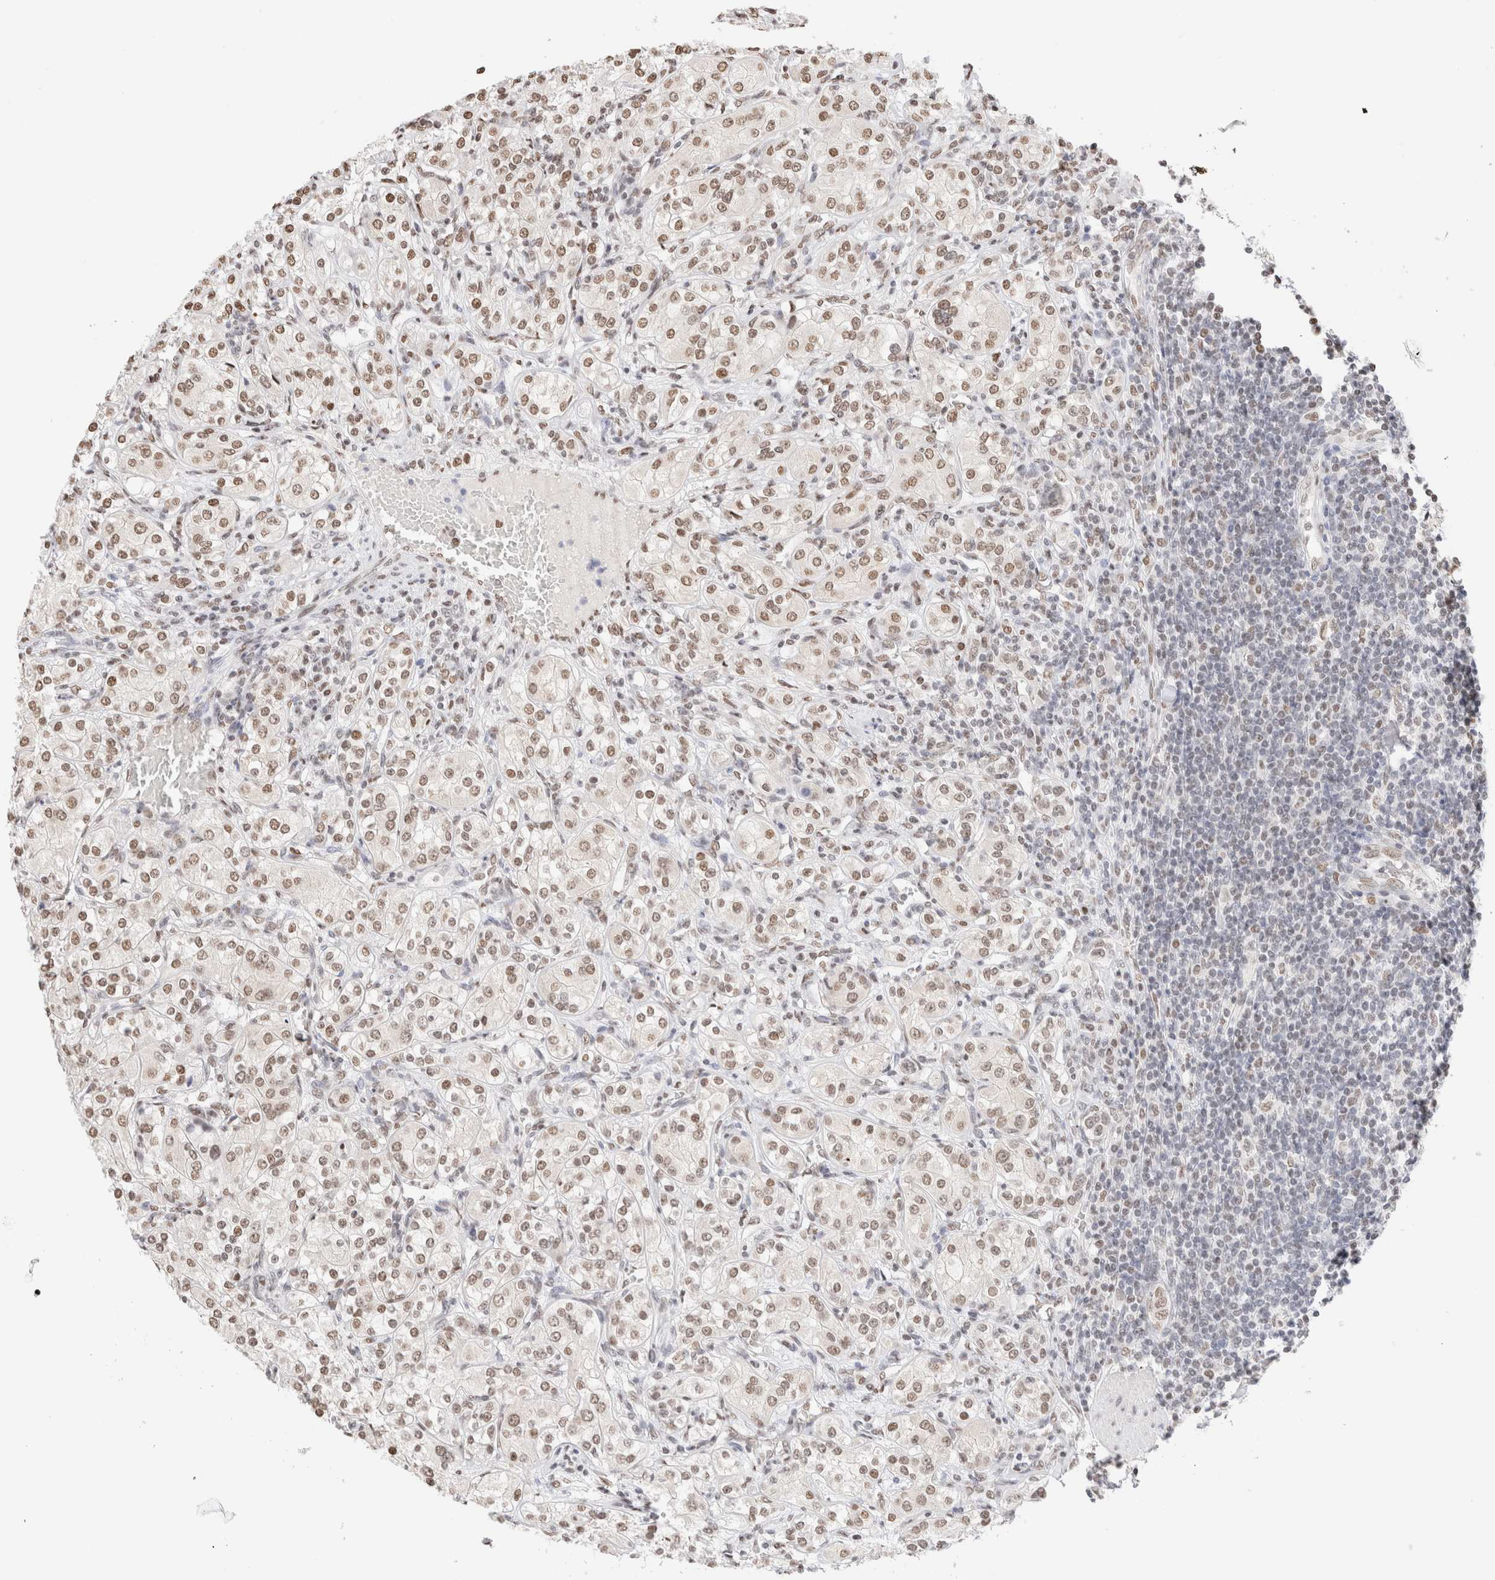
{"staining": {"intensity": "moderate", "quantity": ">75%", "location": "nuclear"}, "tissue": "renal cancer", "cell_type": "Tumor cells", "image_type": "cancer", "snomed": [{"axis": "morphology", "description": "Adenocarcinoma, NOS"}, {"axis": "topography", "description": "Kidney"}], "caption": "Immunohistochemical staining of human renal cancer (adenocarcinoma) exhibits medium levels of moderate nuclear positivity in approximately >75% of tumor cells.", "gene": "SUPT3H", "patient": {"sex": "male", "age": 77}}